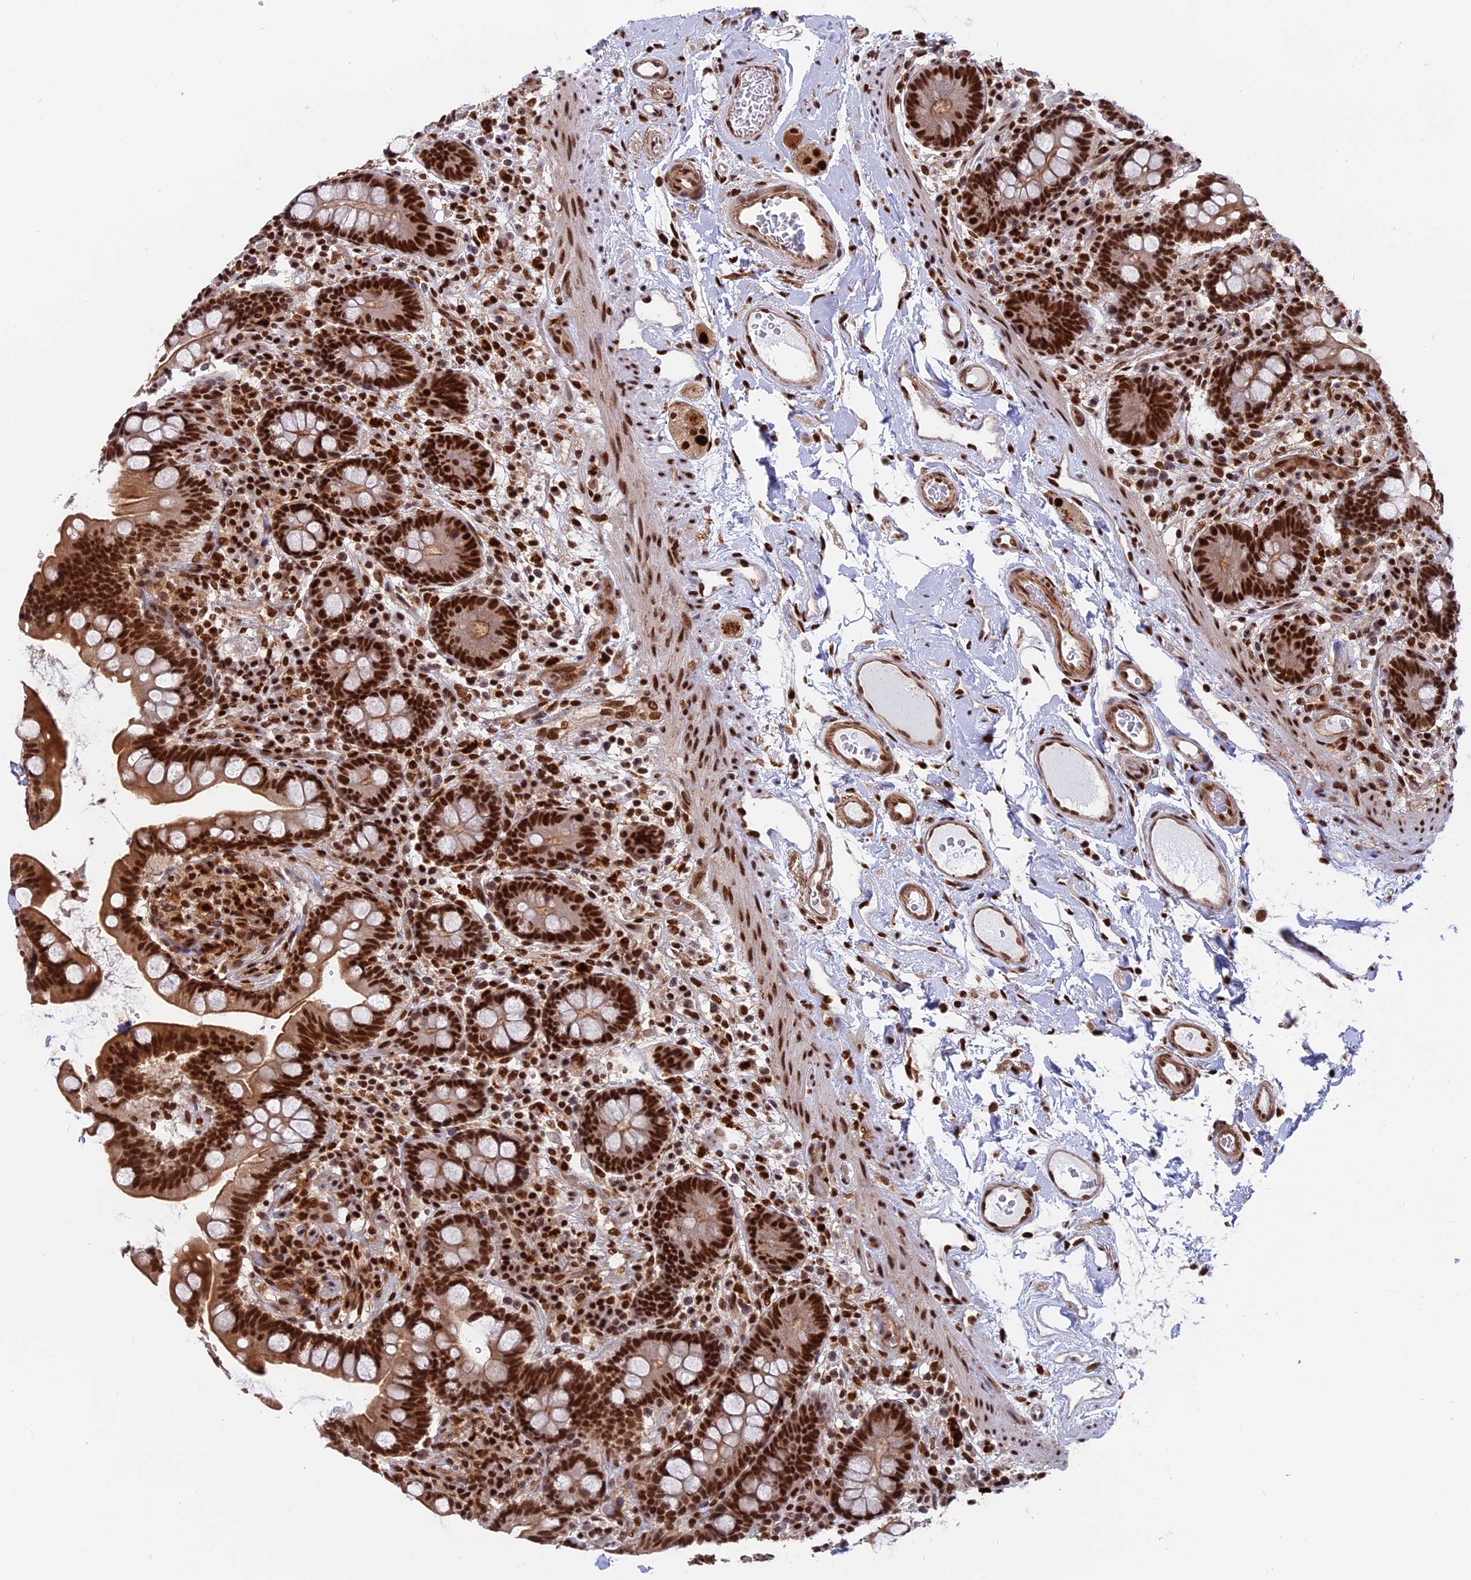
{"staining": {"intensity": "moderate", "quantity": ">75%", "location": "cytoplasmic/membranous,nuclear"}, "tissue": "colon", "cell_type": "Endothelial cells", "image_type": "normal", "snomed": [{"axis": "morphology", "description": "Normal tissue, NOS"}, {"axis": "topography", "description": "Colon"}], "caption": "IHC staining of normal colon, which reveals medium levels of moderate cytoplasmic/membranous,nuclear positivity in about >75% of endothelial cells indicating moderate cytoplasmic/membranous,nuclear protein positivity. The staining was performed using DAB (3,3'-diaminobenzidine) (brown) for protein detection and nuclei were counterstained in hematoxylin (blue).", "gene": "RAMACL", "patient": {"sex": "male", "age": 73}}